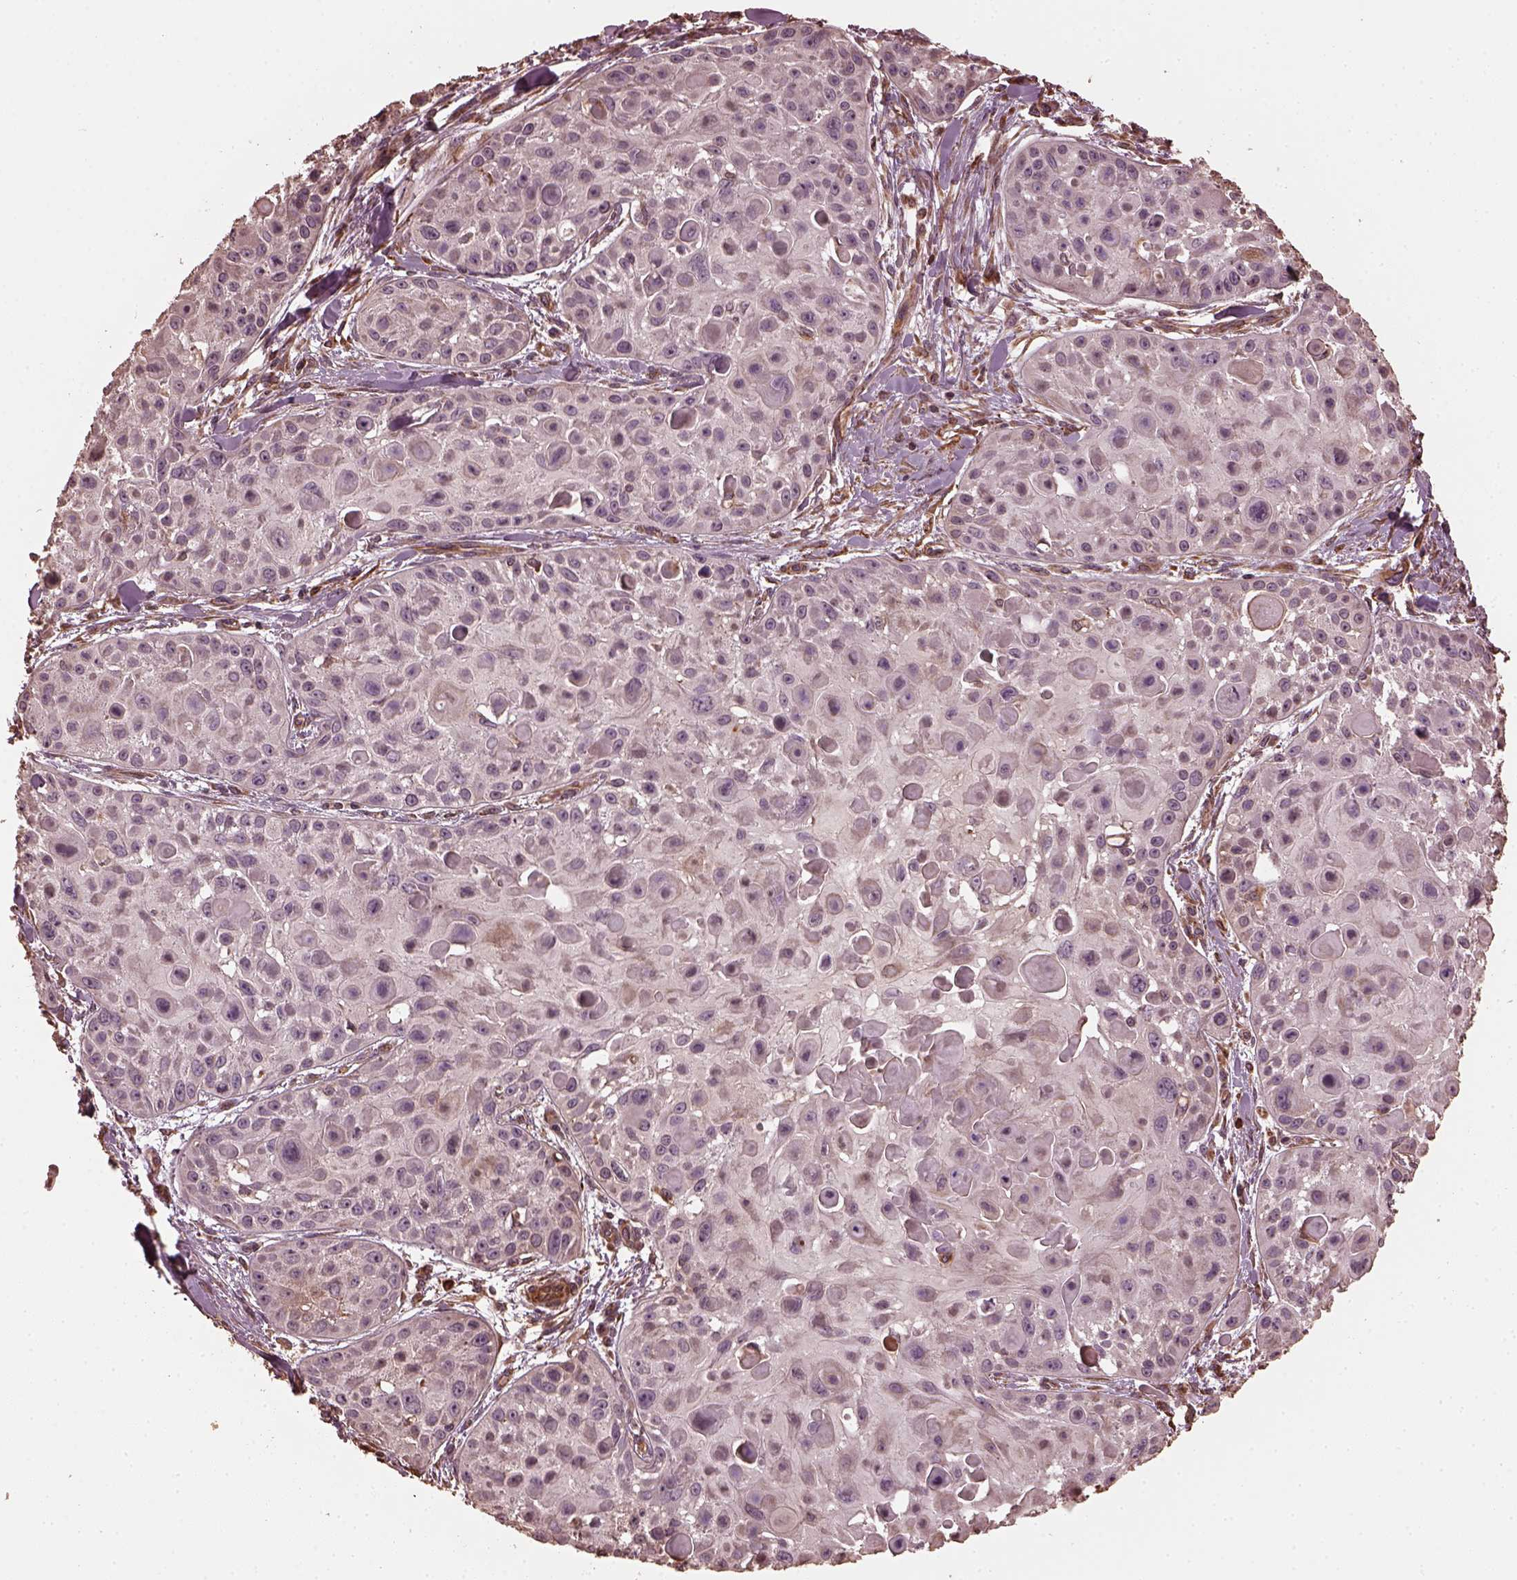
{"staining": {"intensity": "negative", "quantity": "none", "location": "none"}, "tissue": "skin cancer", "cell_type": "Tumor cells", "image_type": "cancer", "snomed": [{"axis": "morphology", "description": "Squamous cell carcinoma, NOS"}, {"axis": "topography", "description": "Skin"}, {"axis": "topography", "description": "Anal"}], "caption": "High power microscopy photomicrograph of an immunohistochemistry image of skin squamous cell carcinoma, revealing no significant expression in tumor cells. (DAB (3,3'-diaminobenzidine) immunohistochemistry (IHC), high magnification).", "gene": "GTPBP1", "patient": {"sex": "female", "age": 75}}